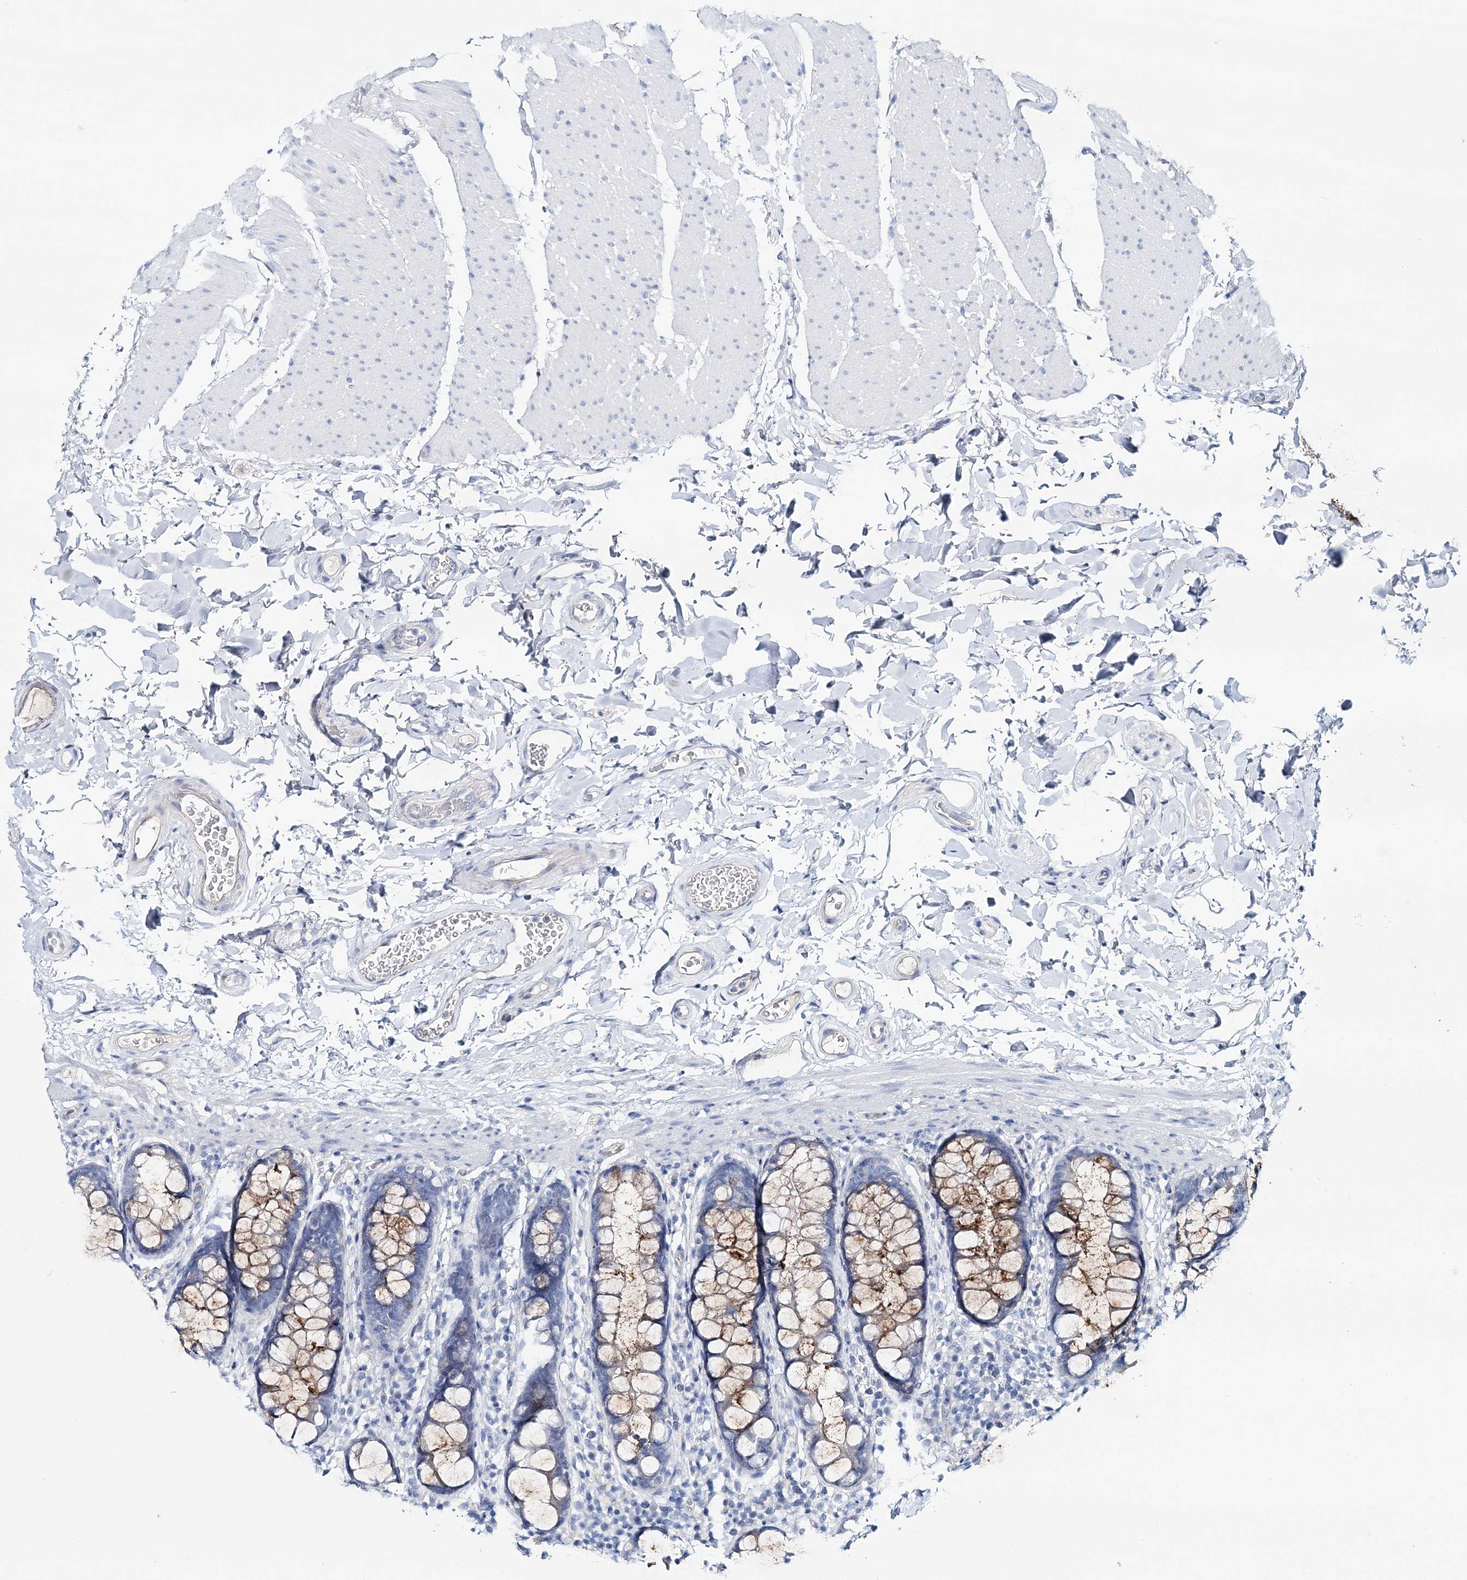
{"staining": {"intensity": "negative", "quantity": "none", "location": "none"}, "tissue": "colon", "cell_type": "Endothelial cells", "image_type": "normal", "snomed": [{"axis": "morphology", "description": "Normal tissue, NOS"}, {"axis": "topography", "description": "Colon"}], "caption": "Image shows no significant protein positivity in endothelial cells of benign colon. (DAB IHC, high magnification).", "gene": "ADGRL1", "patient": {"sex": "female", "age": 80}}